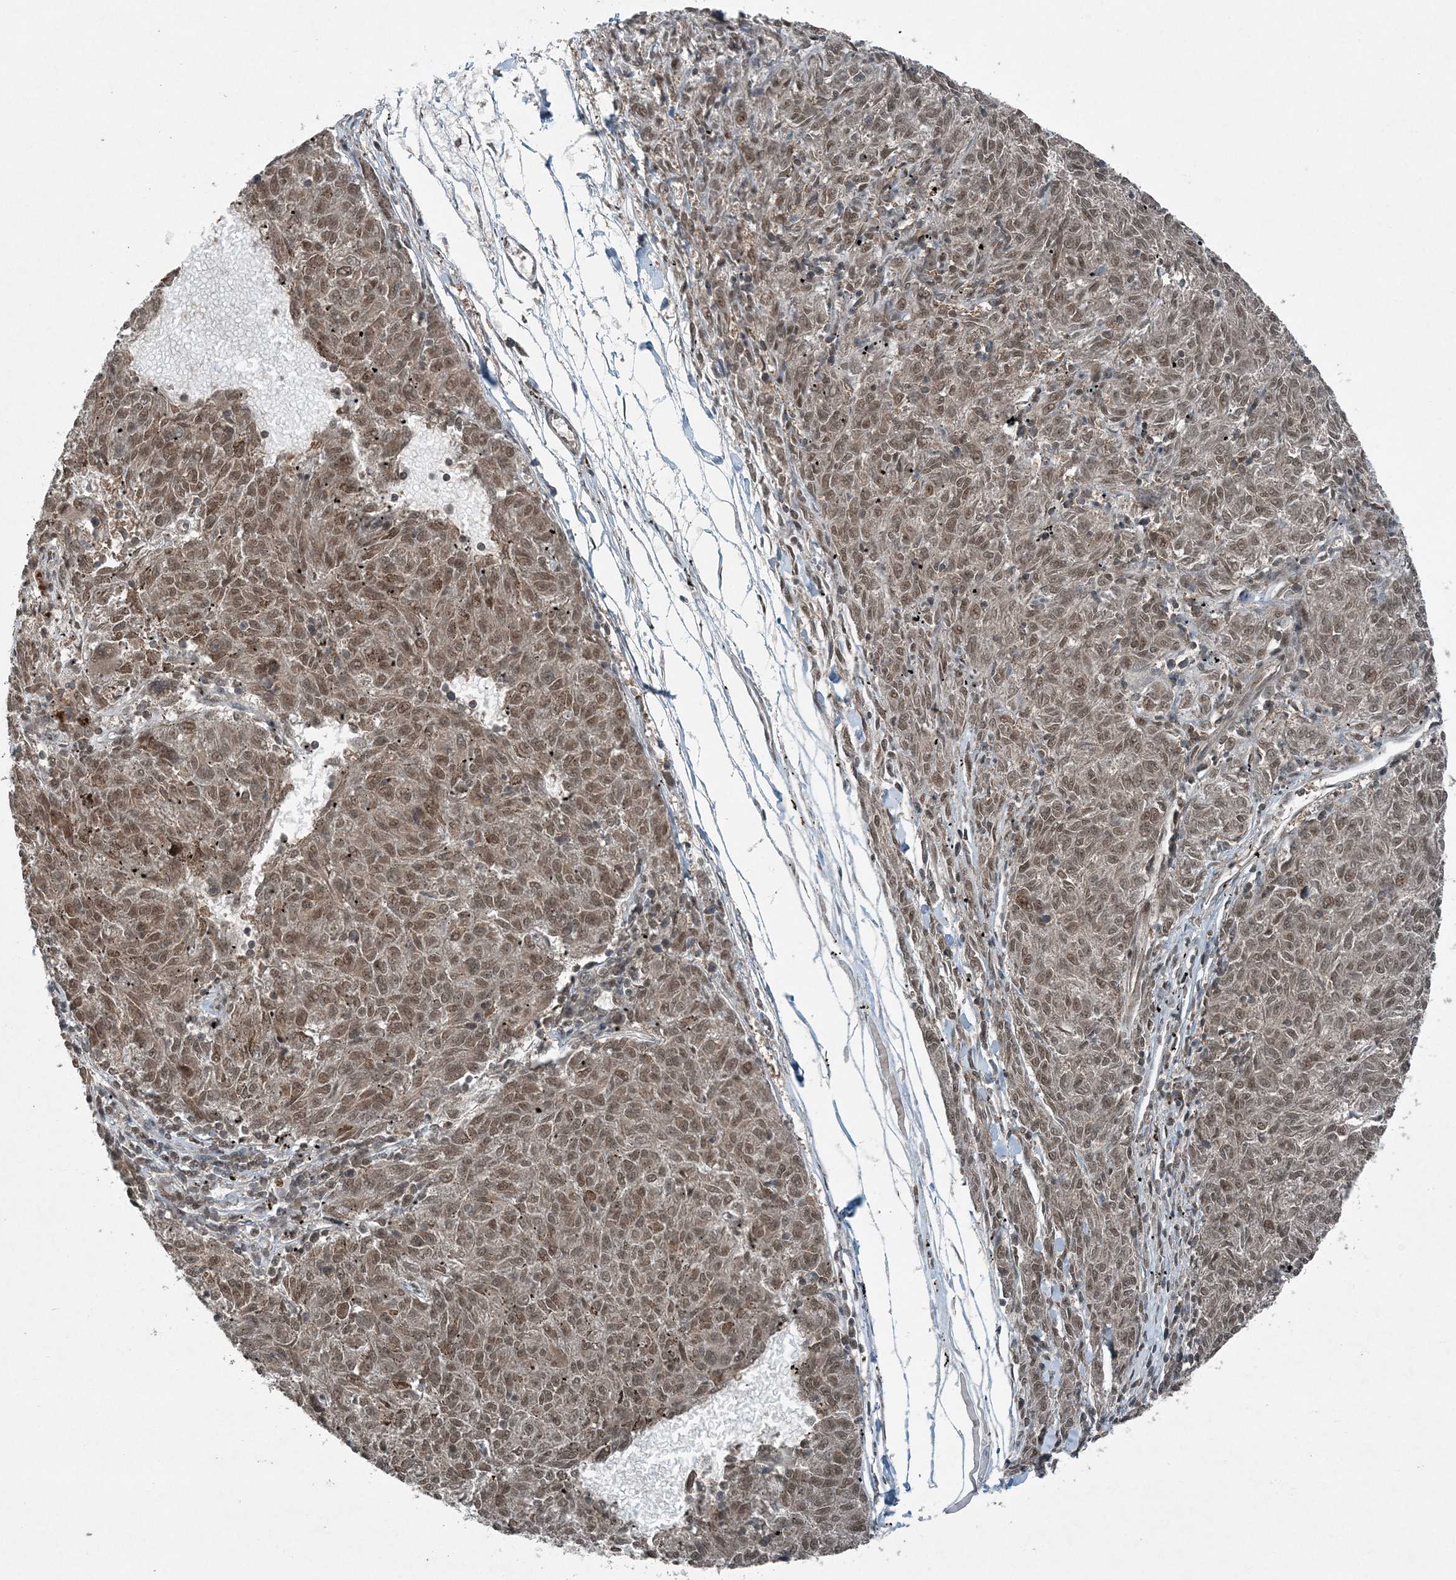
{"staining": {"intensity": "moderate", "quantity": ">75%", "location": "nuclear"}, "tissue": "melanoma", "cell_type": "Tumor cells", "image_type": "cancer", "snomed": [{"axis": "morphology", "description": "Malignant melanoma, NOS"}, {"axis": "topography", "description": "Skin"}], "caption": "Protein analysis of malignant melanoma tissue demonstrates moderate nuclear positivity in about >75% of tumor cells.", "gene": "COPS7B", "patient": {"sex": "female", "age": 72}}